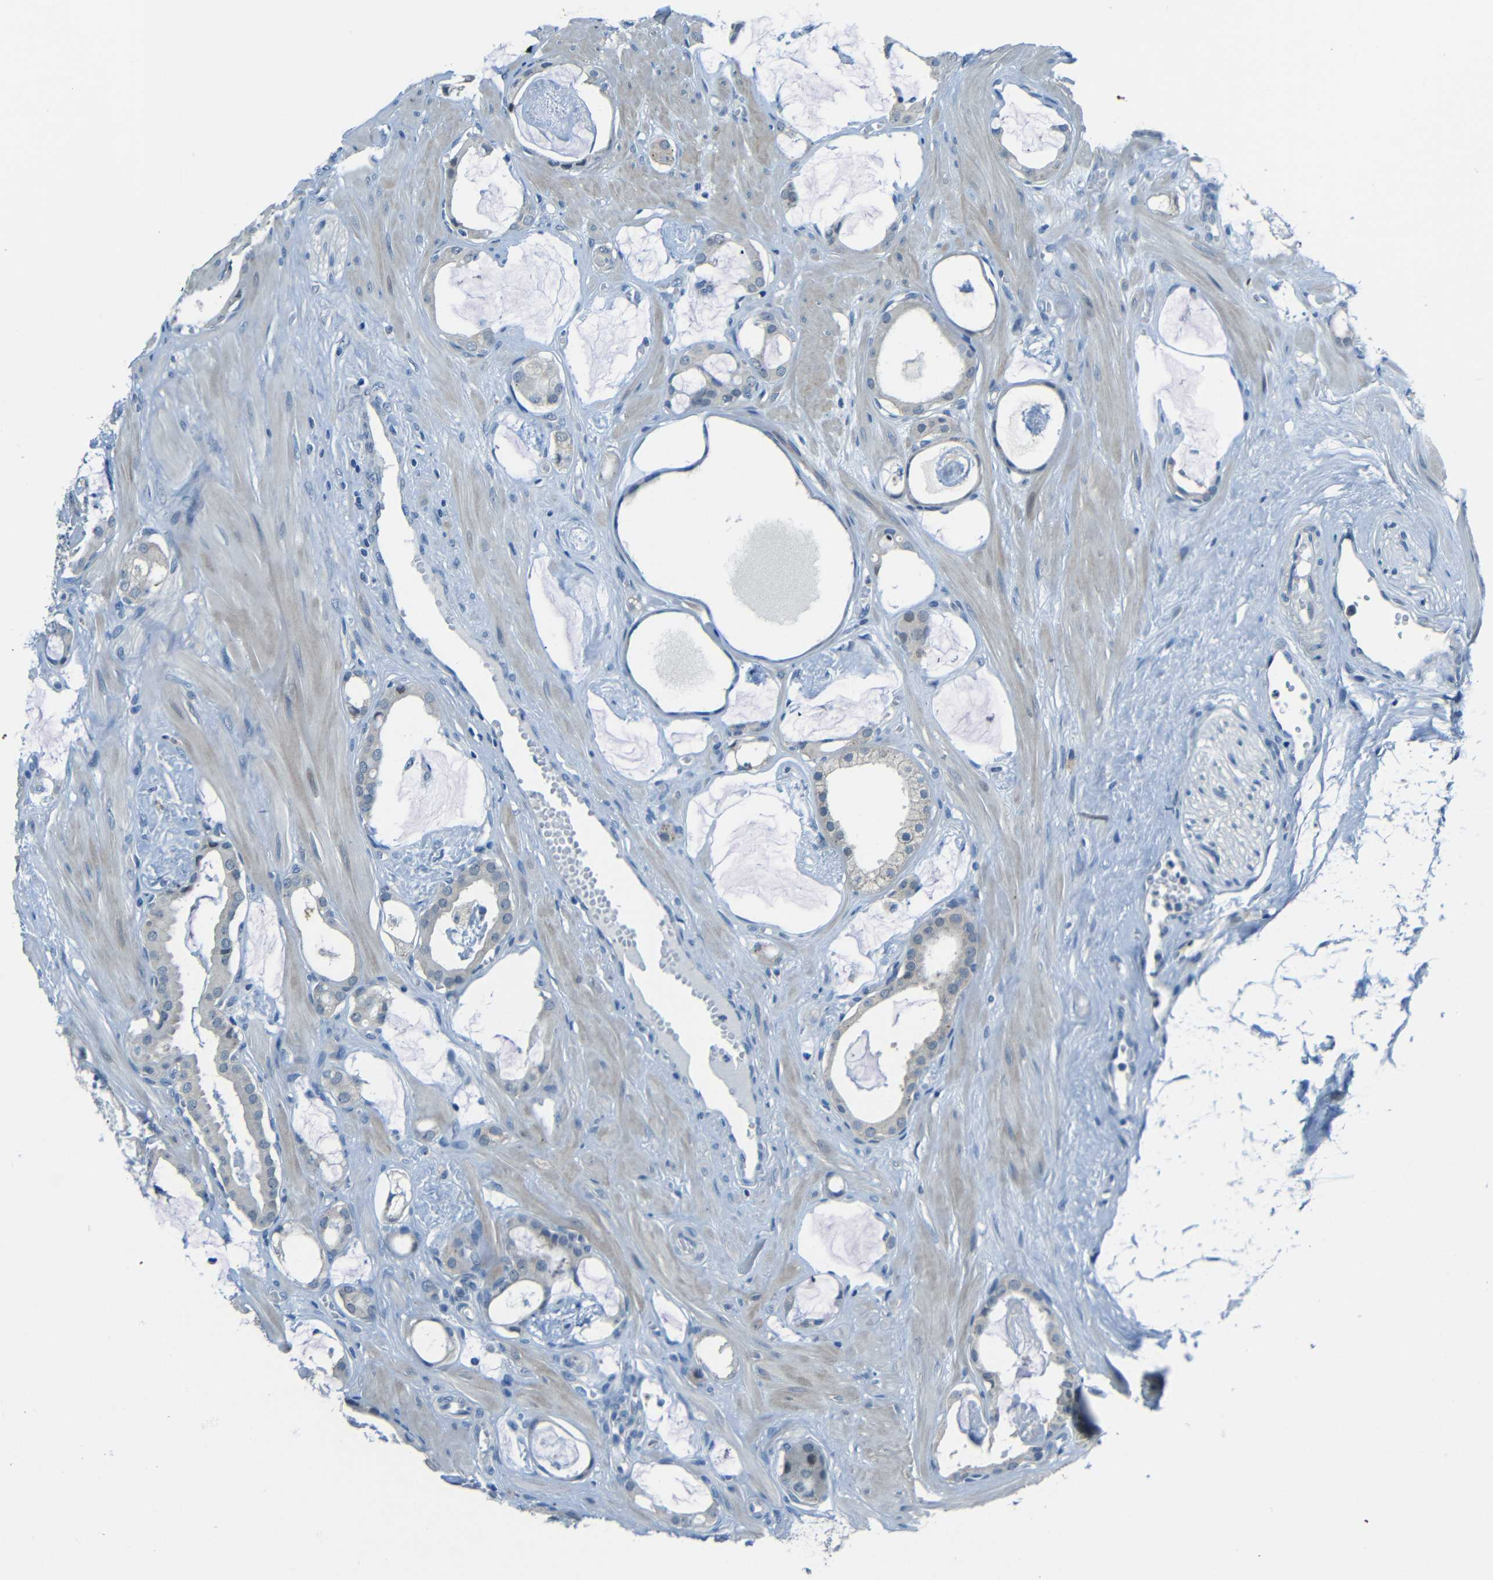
{"staining": {"intensity": "negative", "quantity": "none", "location": "none"}, "tissue": "prostate cancer", "cell_type": "Tumor cells", "image_type": "cancer", "snomed": [{"axis": "morphology", "description": "Adenocarcinoma, Low grade"}, {"axis": "topography", "description": "Prostate"}], "caption": "An IHC histopathology image of prostate cancer (low-grade adenocarcinoma) is shown. There is no staining in tumor cells of prostate cancer (low-grade adenocarcinoma).", "gene": "ANKRD22", "patient": {"sex": "male", "age": 53}}